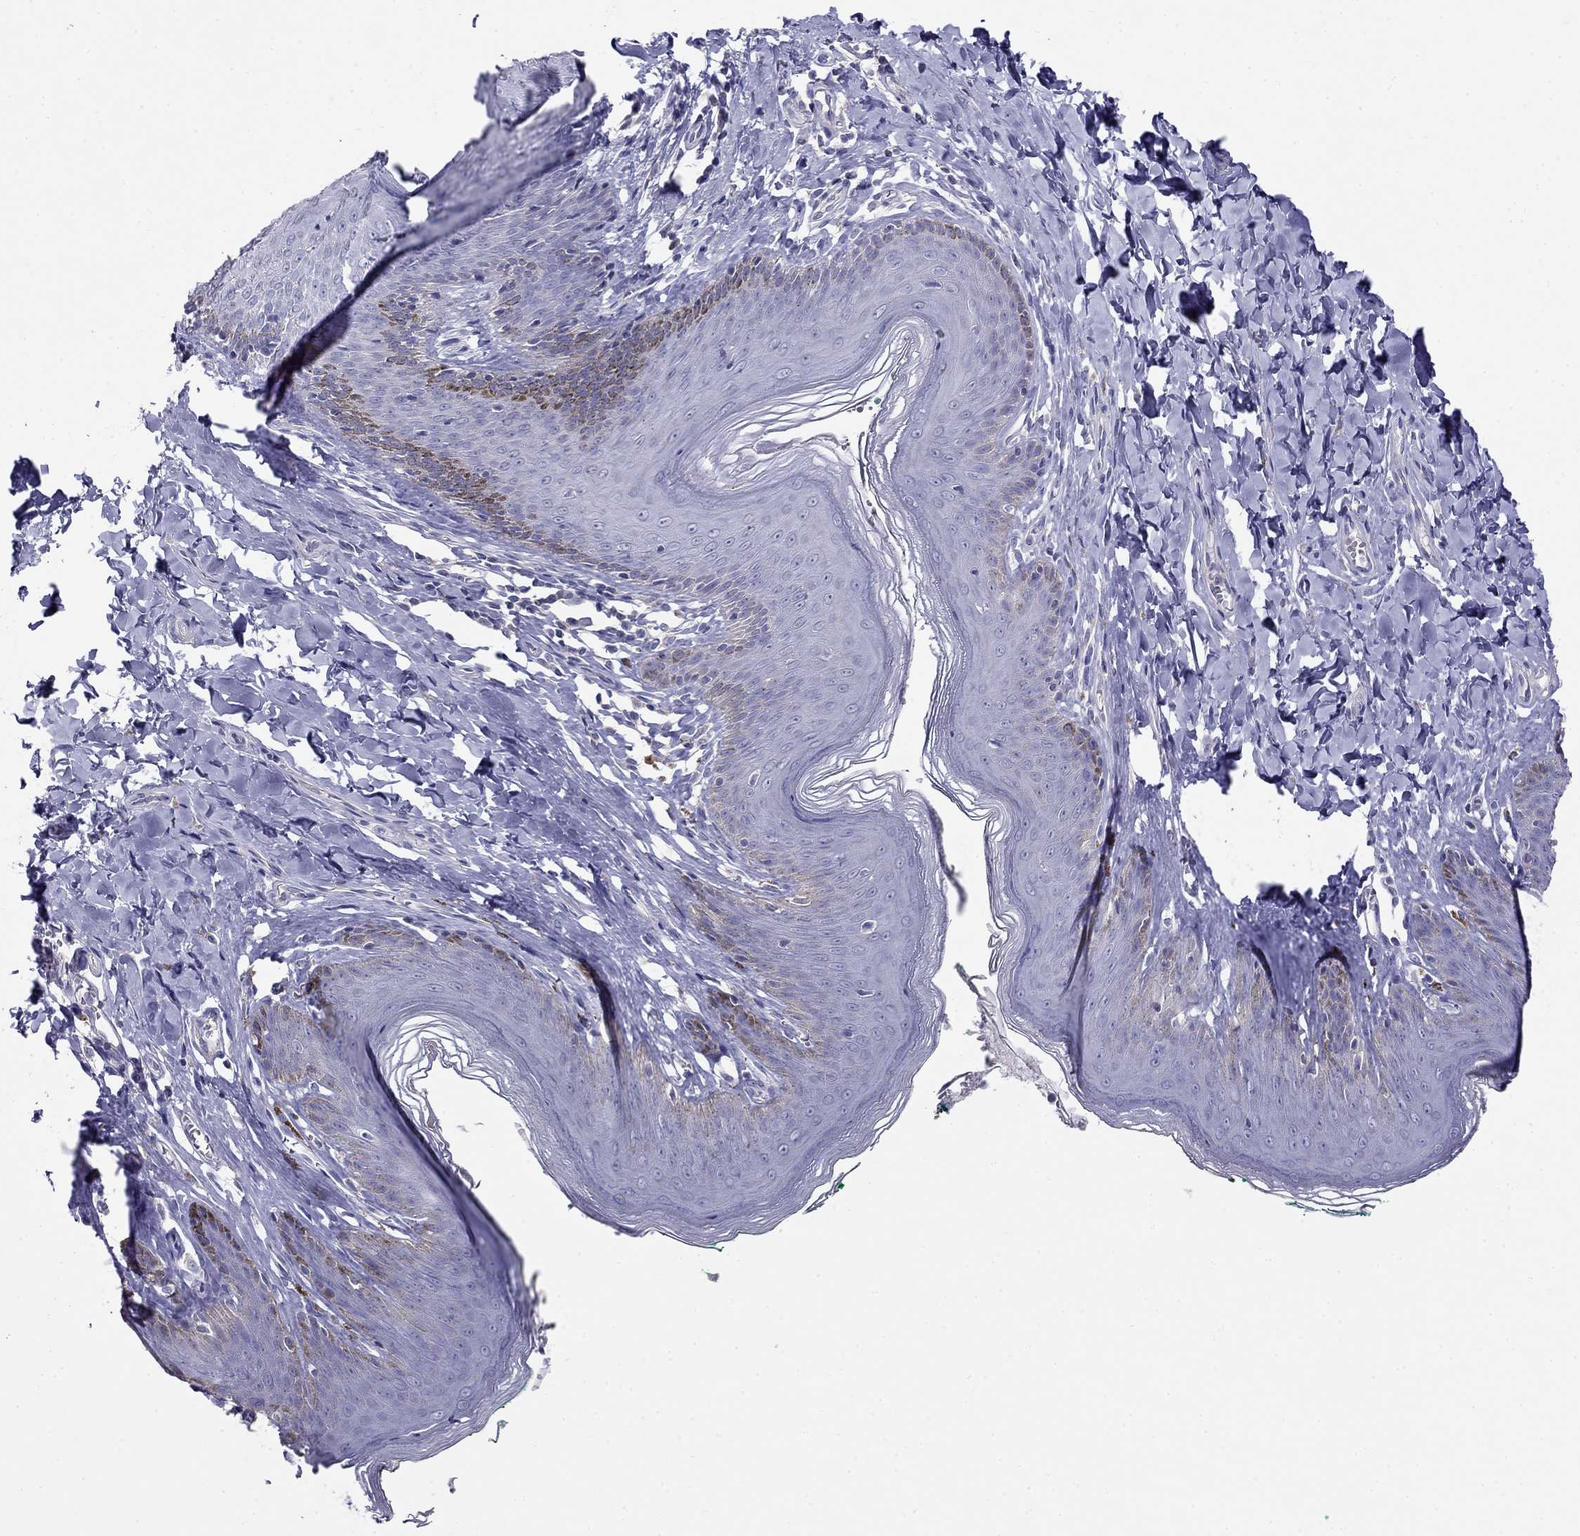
{"staining": {"intensity": "negative", "quantity": "none", "location": "none"}, "tissue": "skin", "cell_type": "Epidermal cells", "image_type": "normal", "snomed": [{"axis": "morphology", "description": "Normal tissue, NOS"}, {"axis": "topography", "description": "Vulva"}, {"axis": "topography", "description": "Peripheral nerve tissue"}], "caption": "Epidermal cells are negative for brown protein staining in normal skin. The staining is performed using DAB (3,3'-diaminobenzidine) brown chromogen with nuclei counter-stained in using hematoxylin.", "gene": "LY6H", "patient": {"sex": "female", "age": 66}}